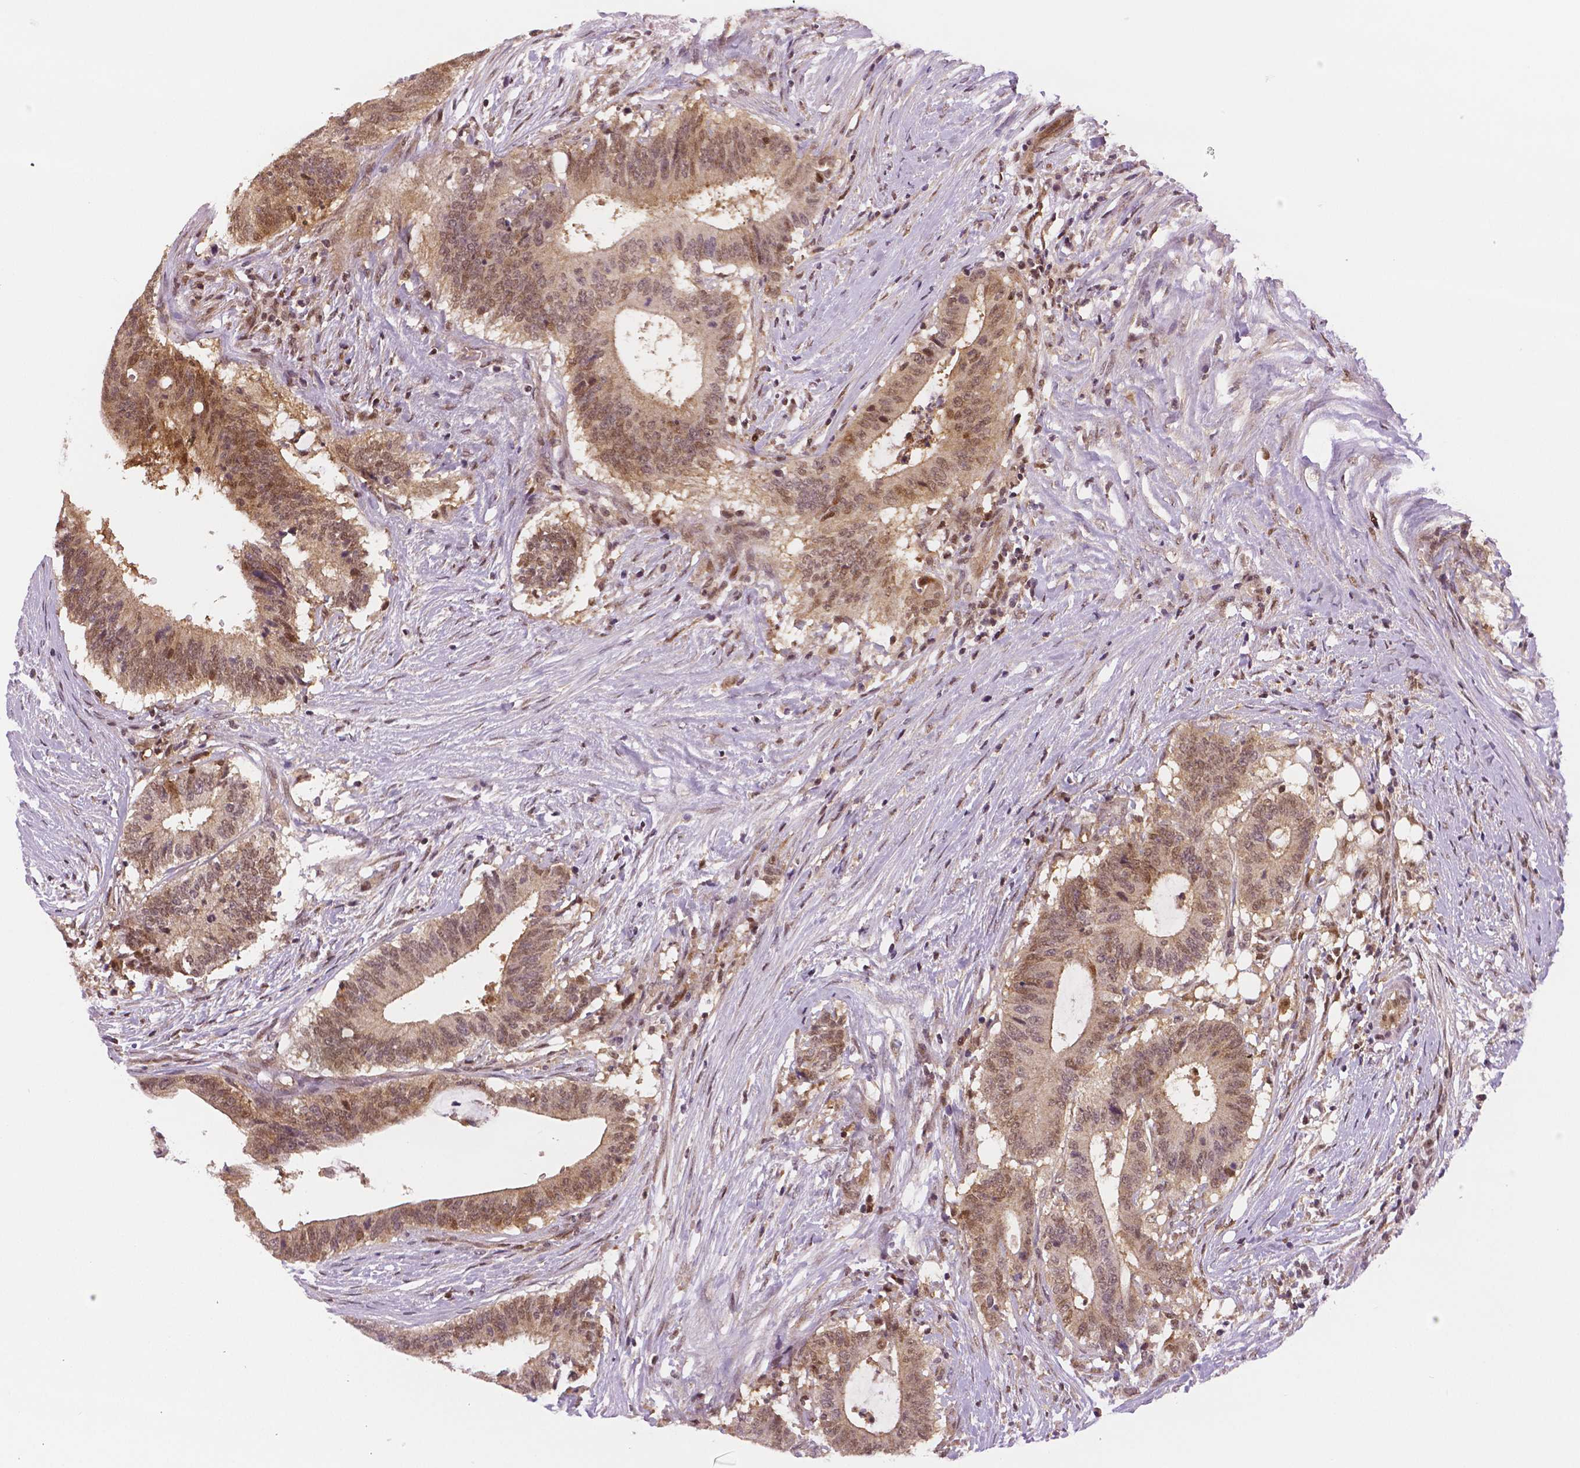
{"staining": {"intensity": "moderate", "quantity": ">75%", "location": "cytoplasmic/membranous,nuclear"}, "tissue": "colorectal cancer", "cell_type": "Tumor cells", "image_type": "cancer", "snomed": [{"axis": "morphology", "description": "Adenocarcinoma, NOS"}, {"axis": "topography", "description": "Colon"}], "caption": "Colorectal cancer was stained to show a protein in brown. There is medium levels of moderate cytoplasmic/membranous and nuclear staining in approximately >75% of tumor cells.", "gene": "STAT3", "patient": {"sex": "female", "age": 43}}